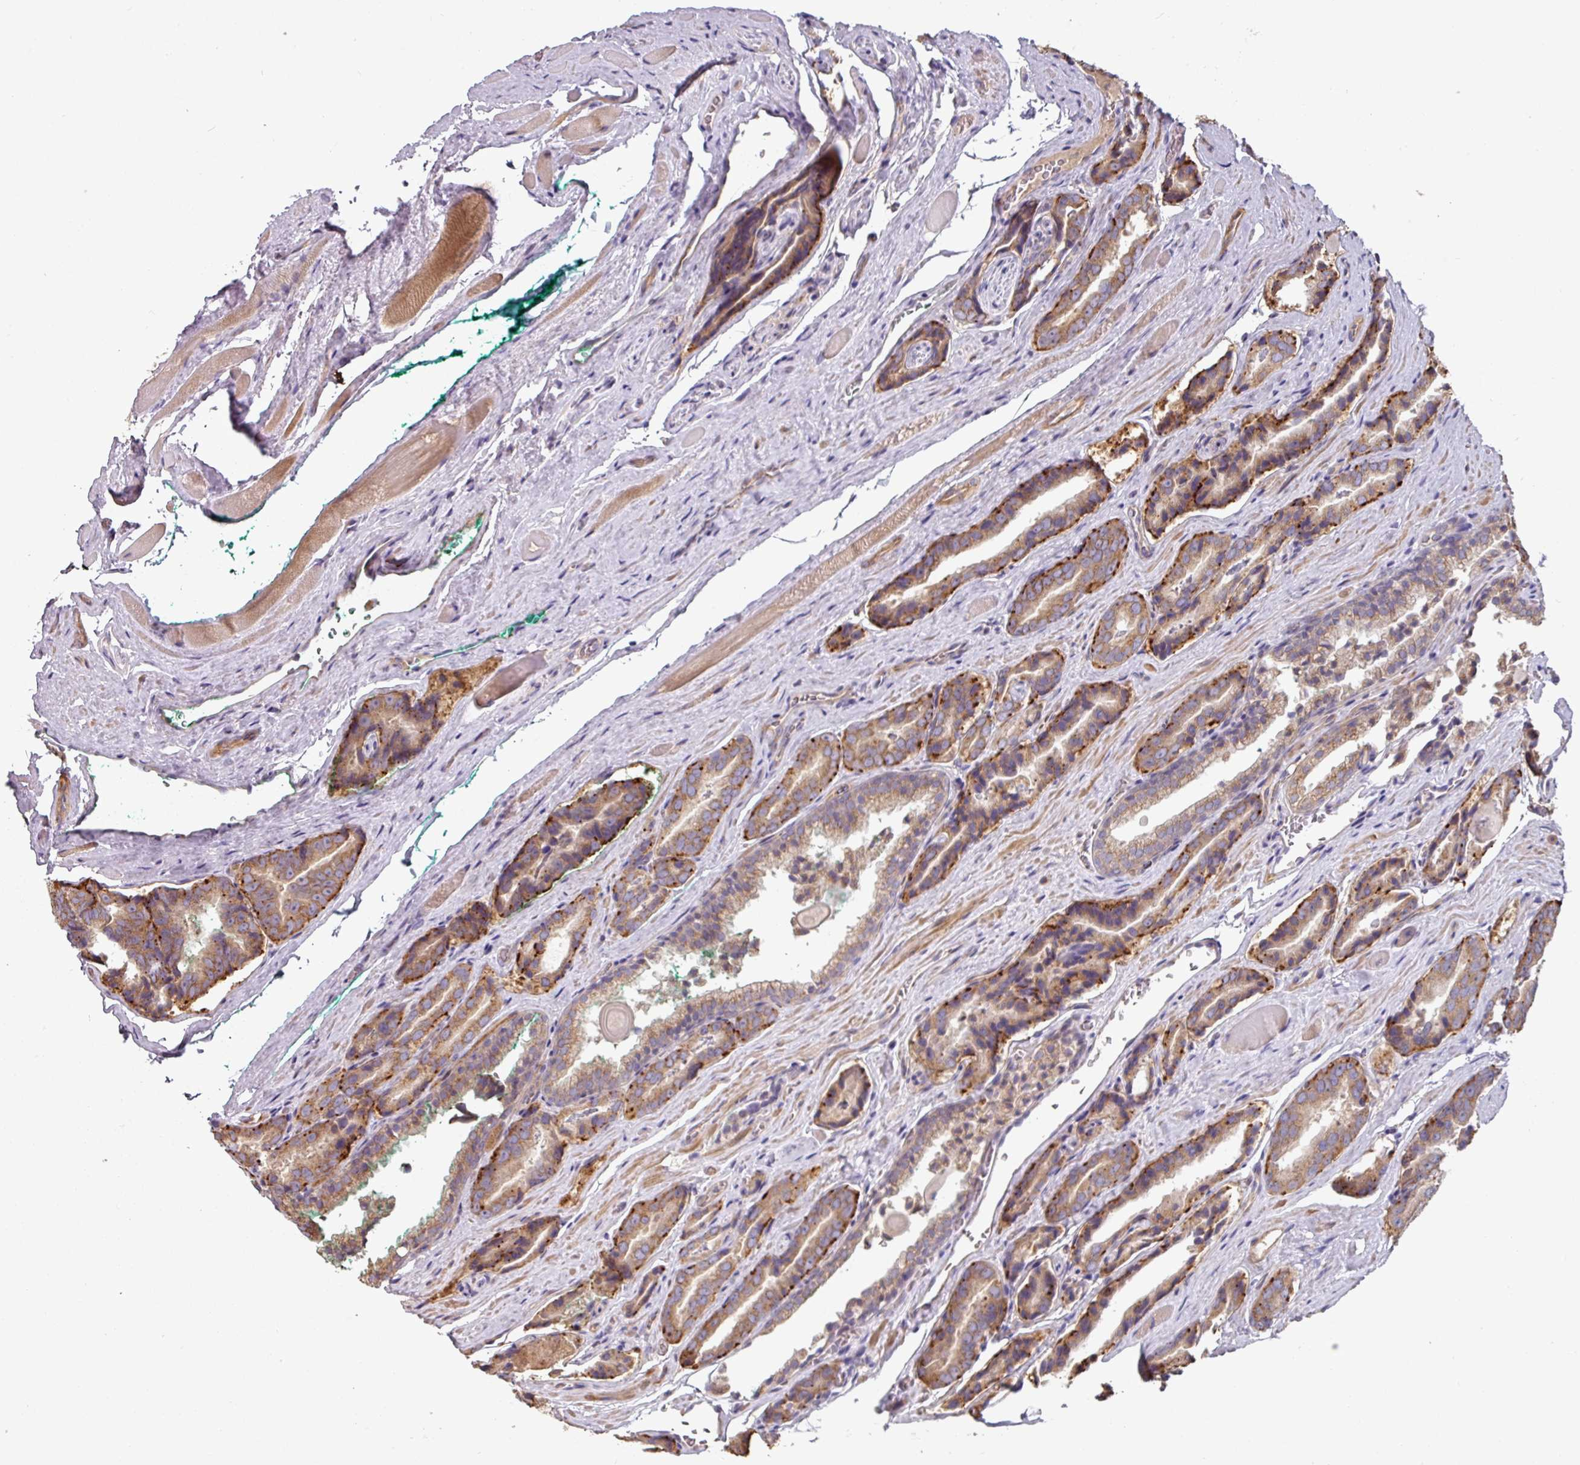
{"staining": {"intensity": "moderate", "quantity": ">75%", "location": "cytoplasmic/membranous"}, "tissue": "prostate cancer", "cell_type": "Tumor cells", "image_type": "cancer", "snomed": [{"axis": "morphology", "description": "Adenocarcinoma, High grade"}, {"axis": "topography", "description": "Prostate"}], "caption": "DAB (3,3'-diaminobenzidine) immunohistochemical staining of human prostate cancer (adenocarcinoma (high-grade)) exhibits moderate cytoplasmic/membranous protein staining in approximately >75% of tumor cells. The staining is performed using DAB brown chromogen to label protein expression. The nuclei are counter-stained blue using hematoxylin.", "gene": "SIK1", "patient": {"sex": "male", "age": 72}}